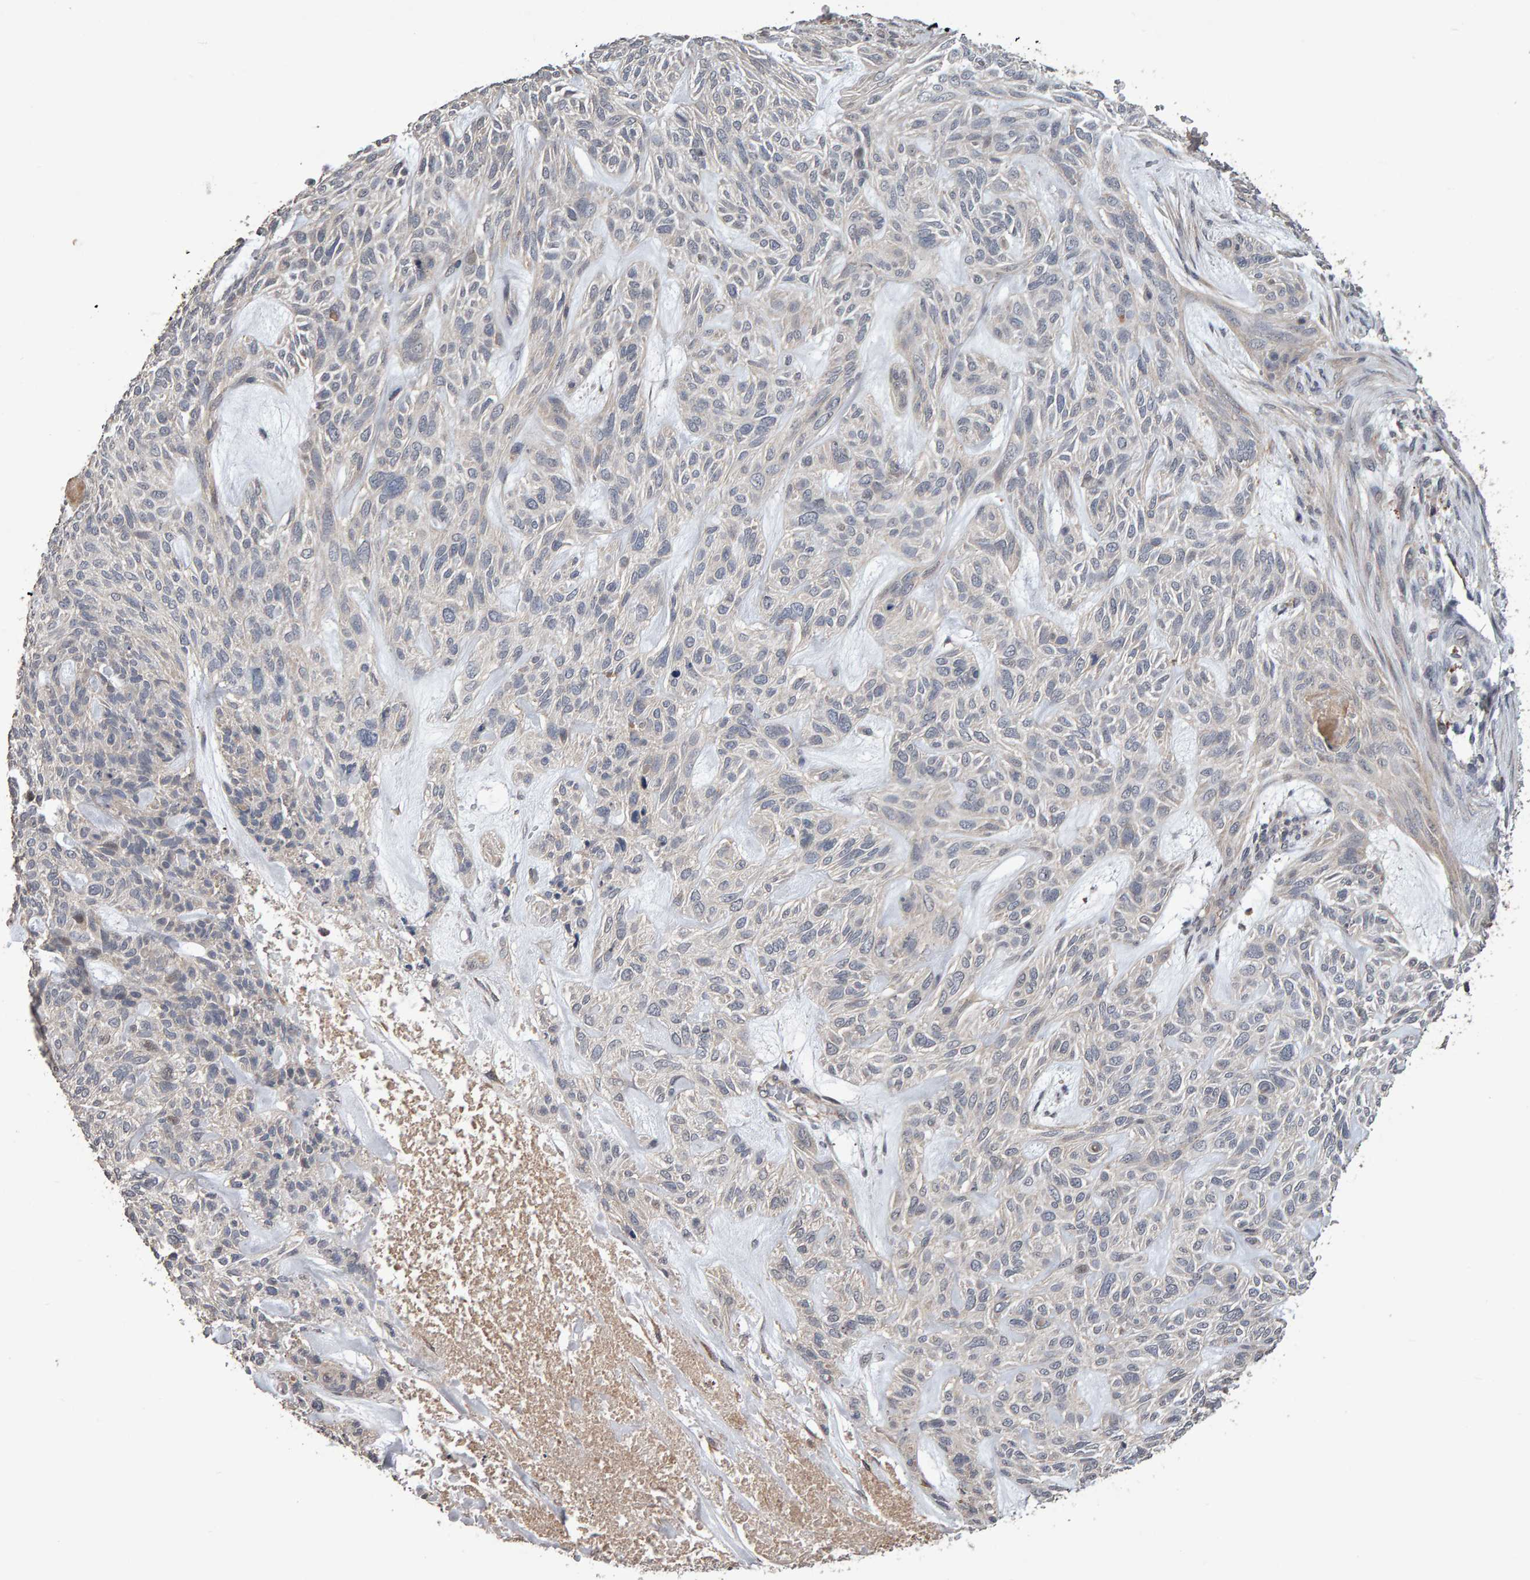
{"staining": {"intensity": "negative", "quantity": "none", "location": "none"}, "tissue": "skin cancer", "cell_type": "Tumor cells", "image_type": "cancer", "snomed": [{"axis": "morphology", "description": "Basal cell carcinoma"}, {"axis": "topography", "description": "Skin"}], "caption": "Protein analysis of skin basal cell carcinoma shows no significant positivity in tumor cells. (DAB immunohistochemistry (IHC) with hematoxylin counter stain).", "gene": "COASY", "patient": {"sex": "male", "age": 55}}